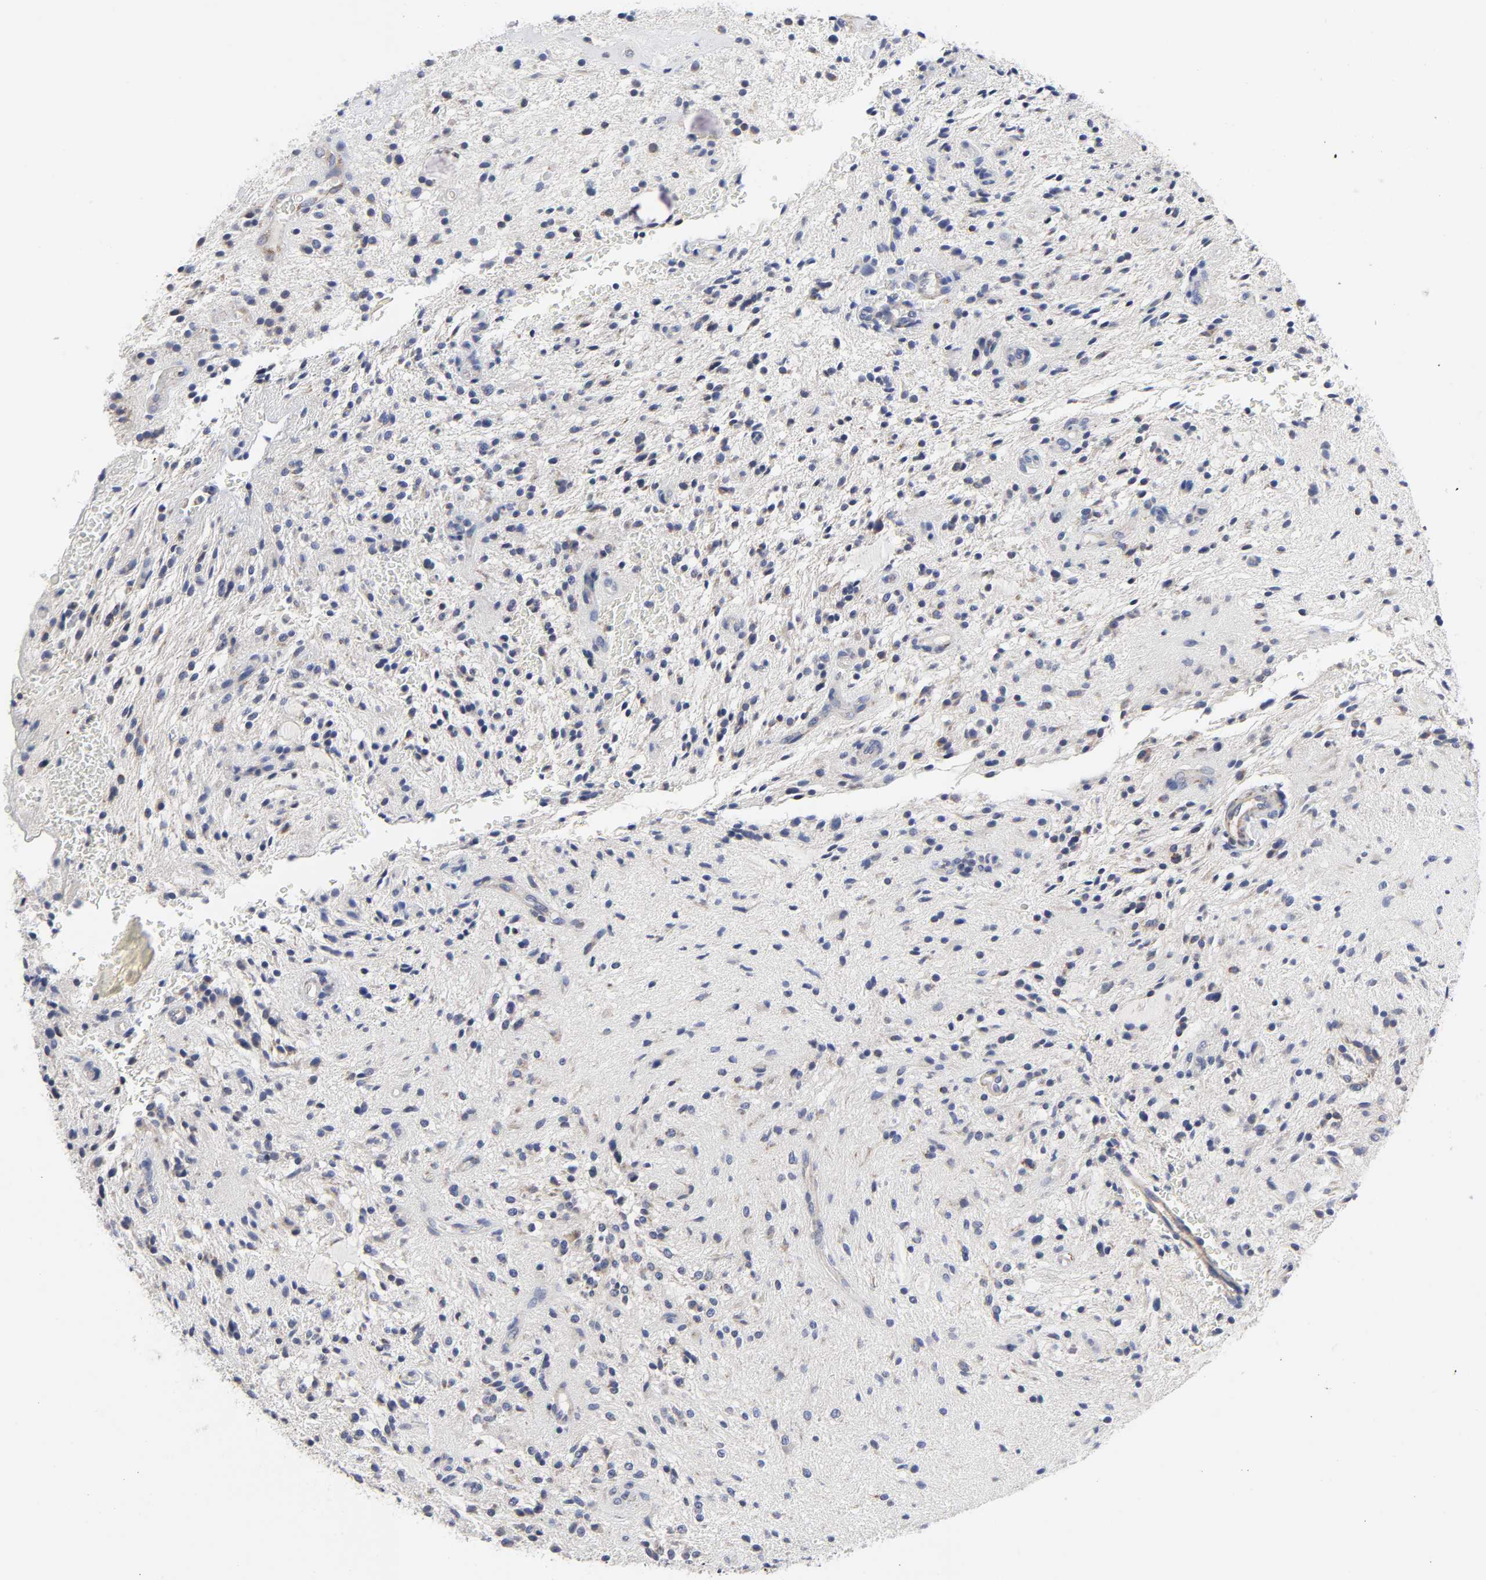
{"staining": {"intensity": "weak", "quantity": "<25%", "location": "cytoplasmic/membranous"}, "tissue": "glioma", "cell_type": "Tumor cells", "image_type": "cancer", "snomed": [{"axis": "morphology", "description": "Glioma, malignant, NOS"}, {"axis": "topography", "description": "Cerebellum"}], "caption": "Immunohistochemistry (IHC) of human glioma shows no expression in tumor cells.", "gene": "AOPEP", "patient": {"sex": "female", "age": 10}}